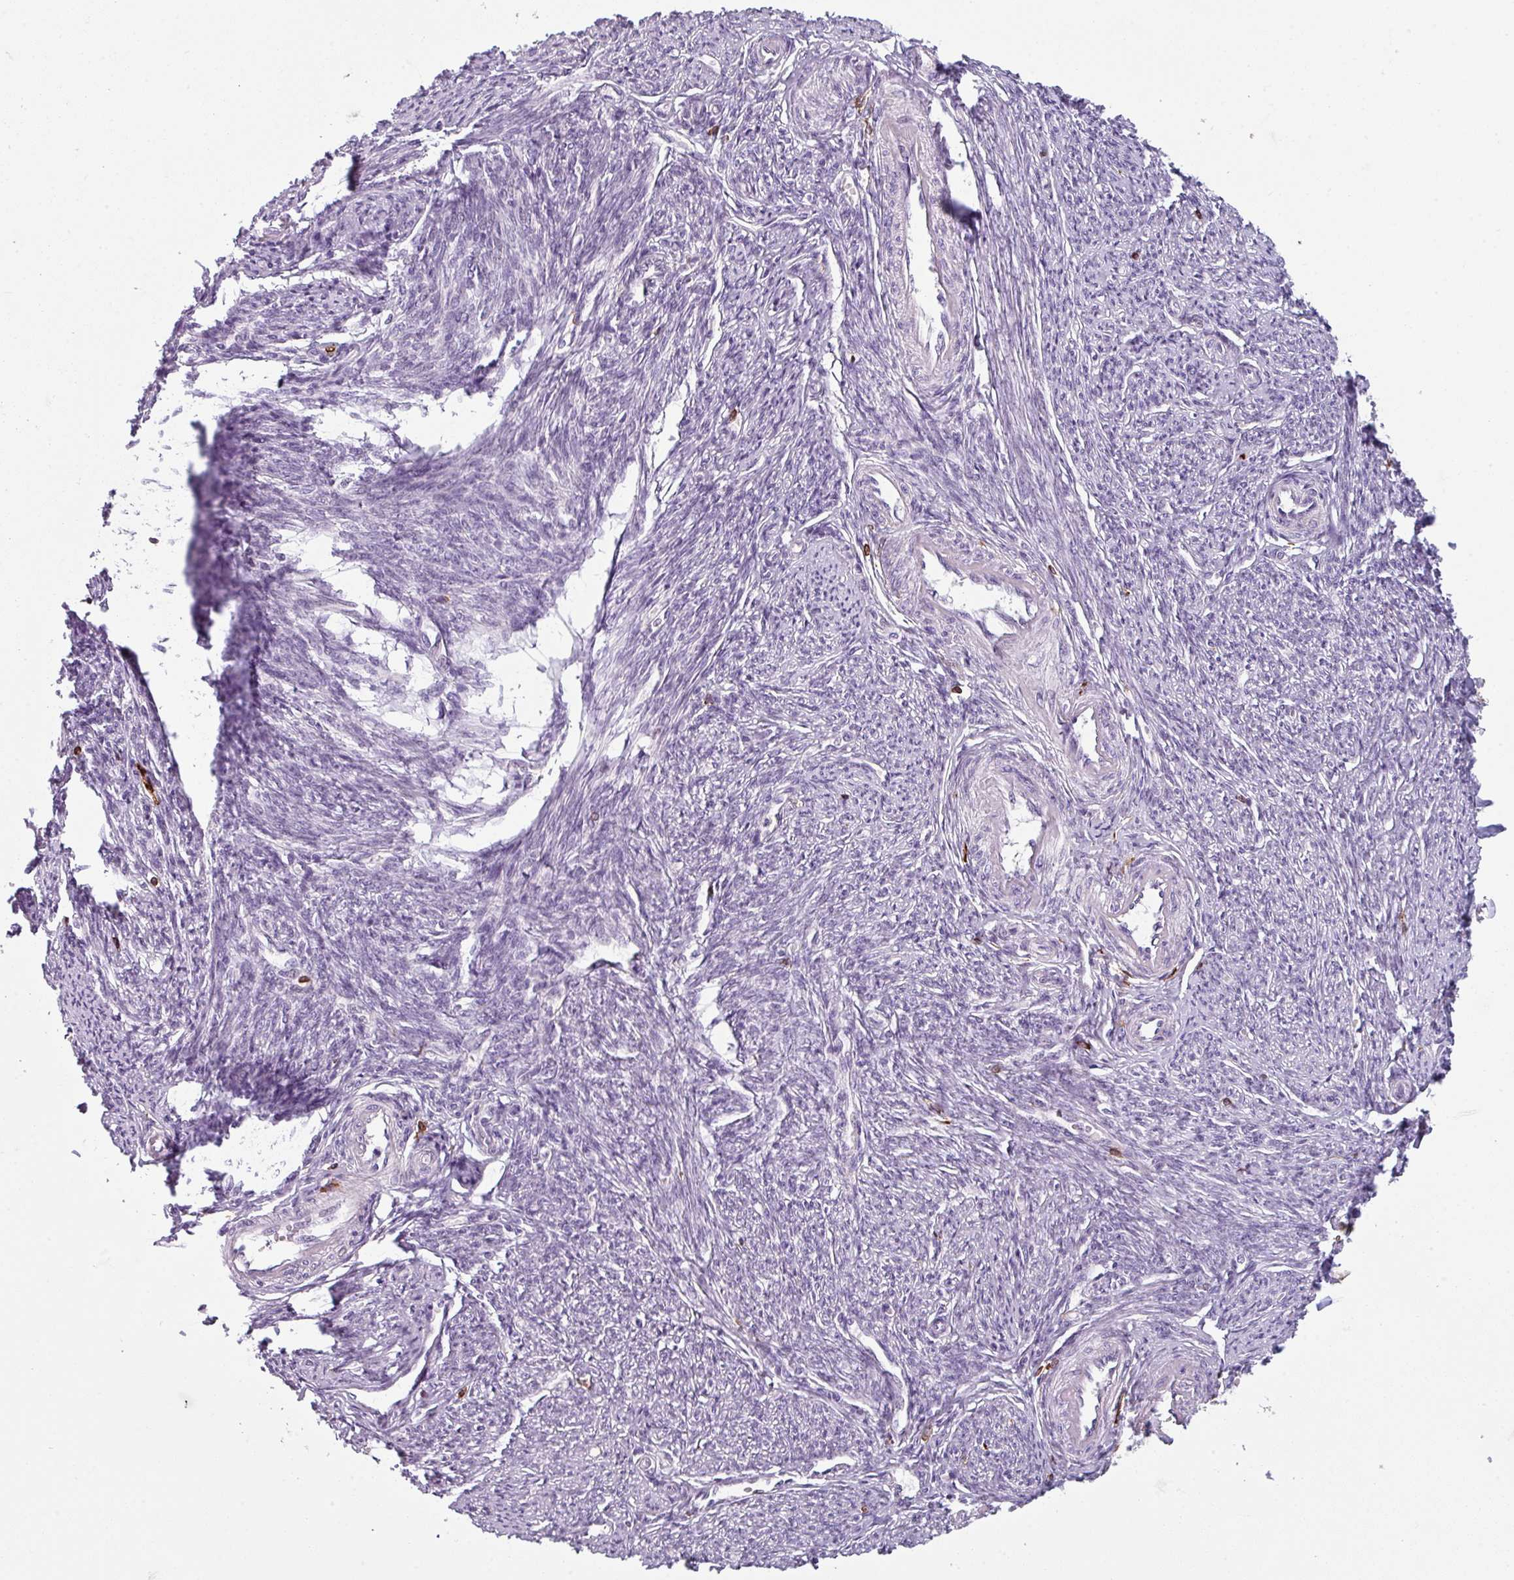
{"staining": {"intensity": "negative", "quantity": "none", "location": "none"}, "tissue": "smooth muscle", "cell_type": "Smooth muscle cells", "image_type": "normal", "snomed": [{"axis": "morphology", "description": "Normal tissue, NOS"}, {"axis": "topography", "description": "Smooth muscle"}, {"axis": "topography", "description": "Fallopian tube"}], "caption": "The image exhibits no staining of smooth muscle cells in unremarkable smooth muscle.", "gene": "NEDD9", "patient": {"sex": "female", "age": 59}}